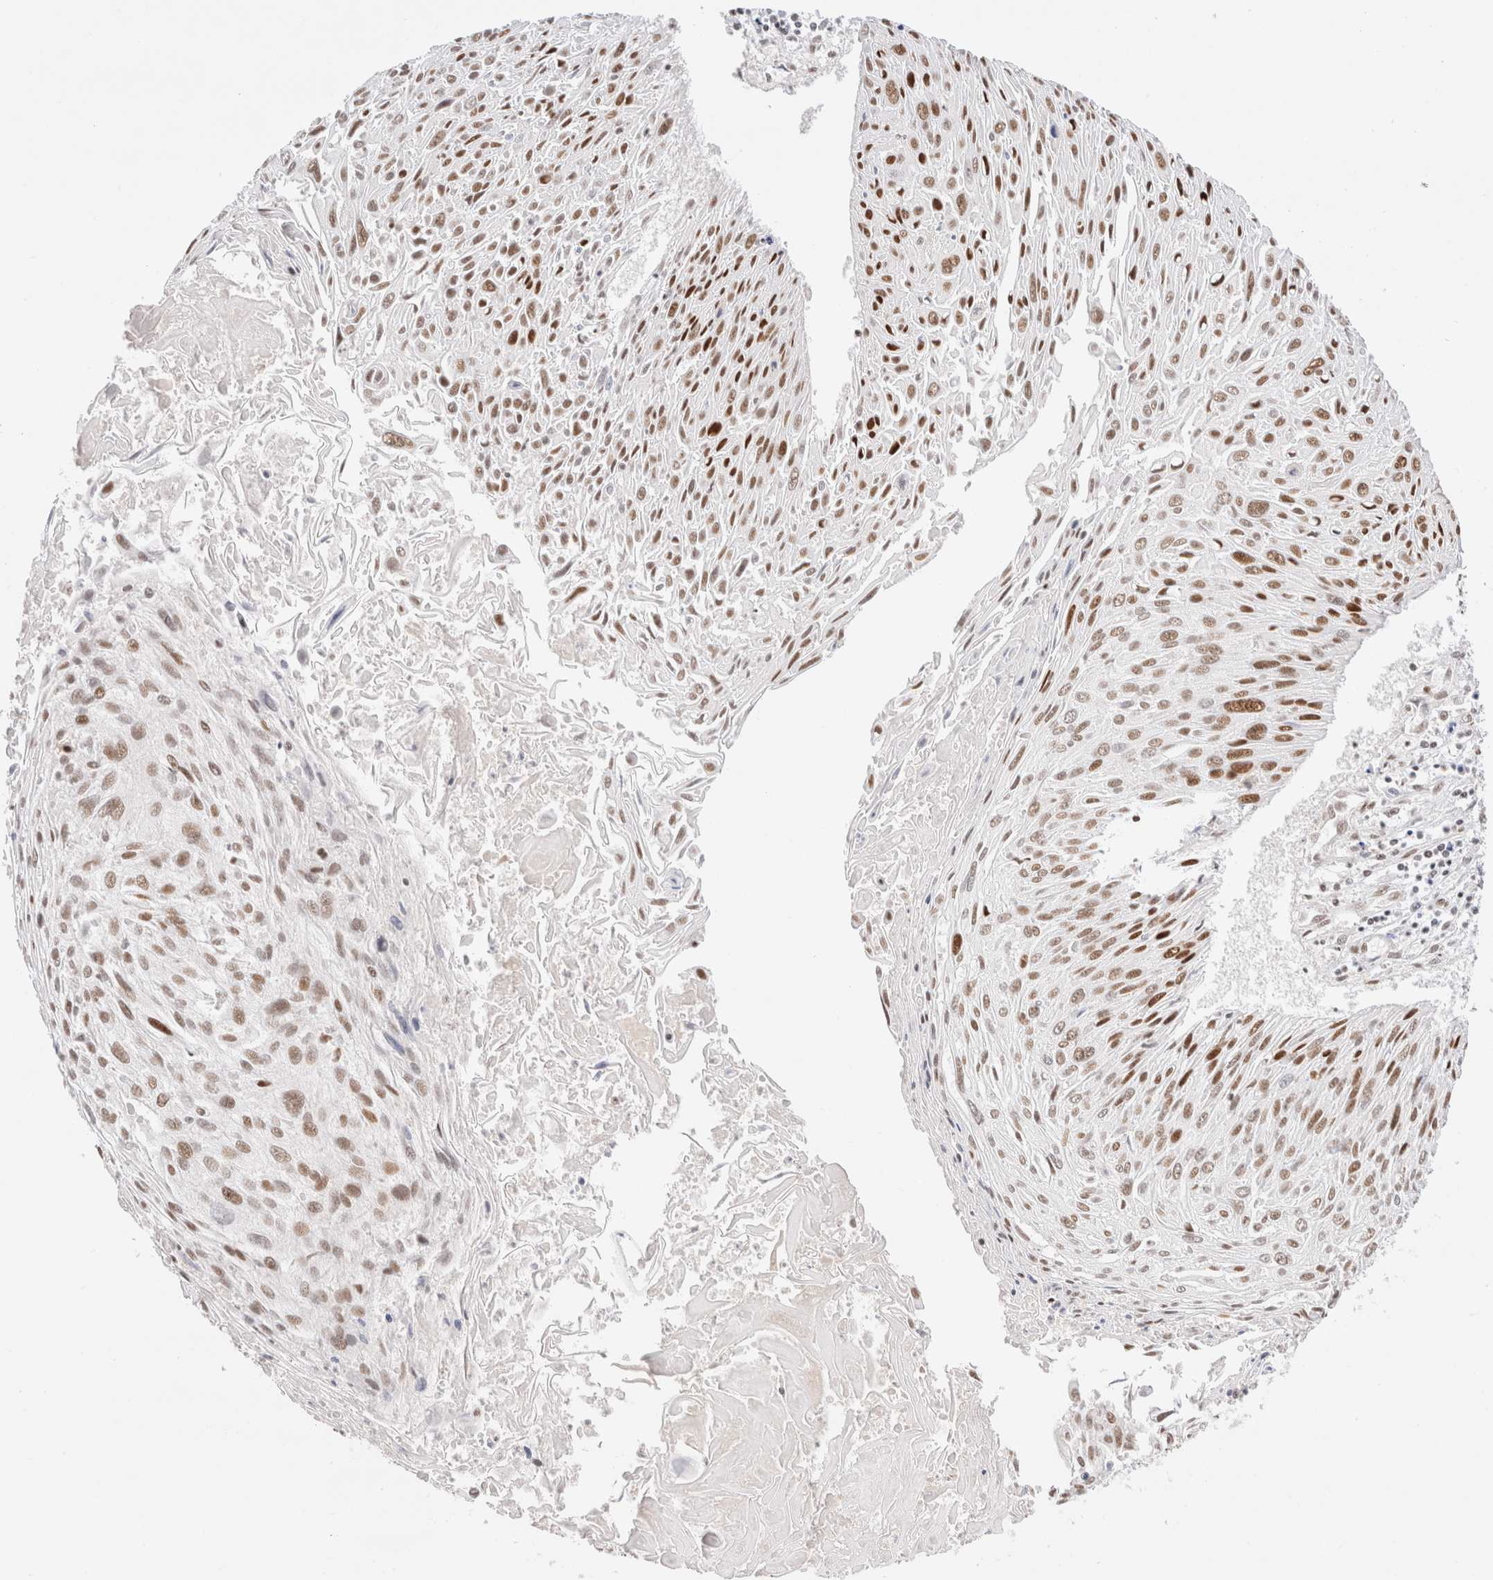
{"staining": {"intensity": "moderate", "quantity": ">75%", "location": "nuclear"}, "tissue": "cervical cancer", "cell_type": "Tumor cells", "image_type": "cancer", "snomed": [{"axis": "morphology", "description": "Squamous cell carcinoma, NOS"}, {"axis": "topography", "description": "Cervix"}], "caption": "IHC (DAB) staining of cervical cancer shows moderate nuclear protein expression in about >75% of tumor cells.", "gene": "ZNF282", "patient": {"sex": "female", "age": 51}}